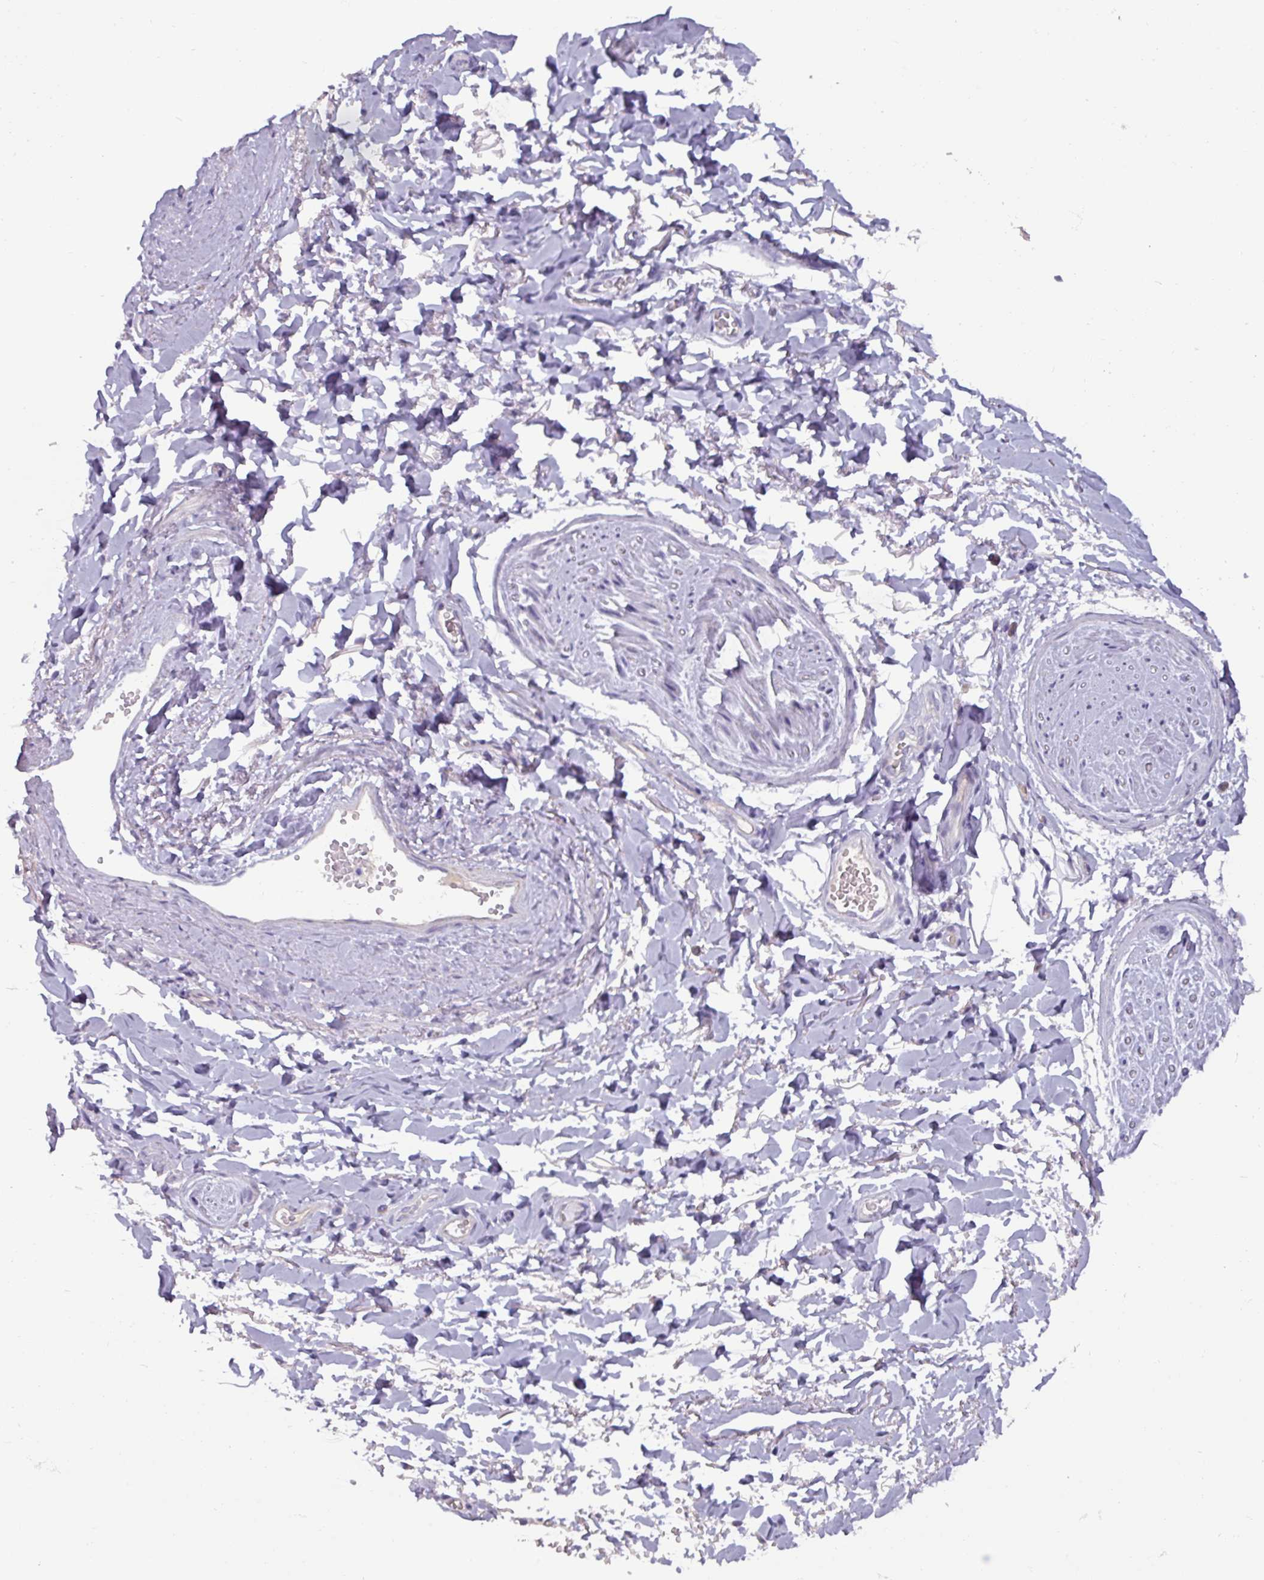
{"staining": {"intensity": "negative", "quantity": "none", "location": "none"}, "tissue": "adipose tissue", "cell_type": "Adipocytes", "image_type": "normal", "snomed": [{"axis": "morphology", "description": "Normal tissue, NOS"}, {"axis": "topography", "description": "Vulva"}, {"axis": "topography", "description": "Vagina"}, {"axis": "topography", "description": "Peripheral nerve tissue"}], "caption": "This is a micrograph of immunohistochemistry (IHC) staining of benign adipose tissue, which shows no staining in adipocytes. (DAB immunohistochemistry, high magnification).", "gene": "SPESP1", "patient": {"sex": "female", "age": 66}}